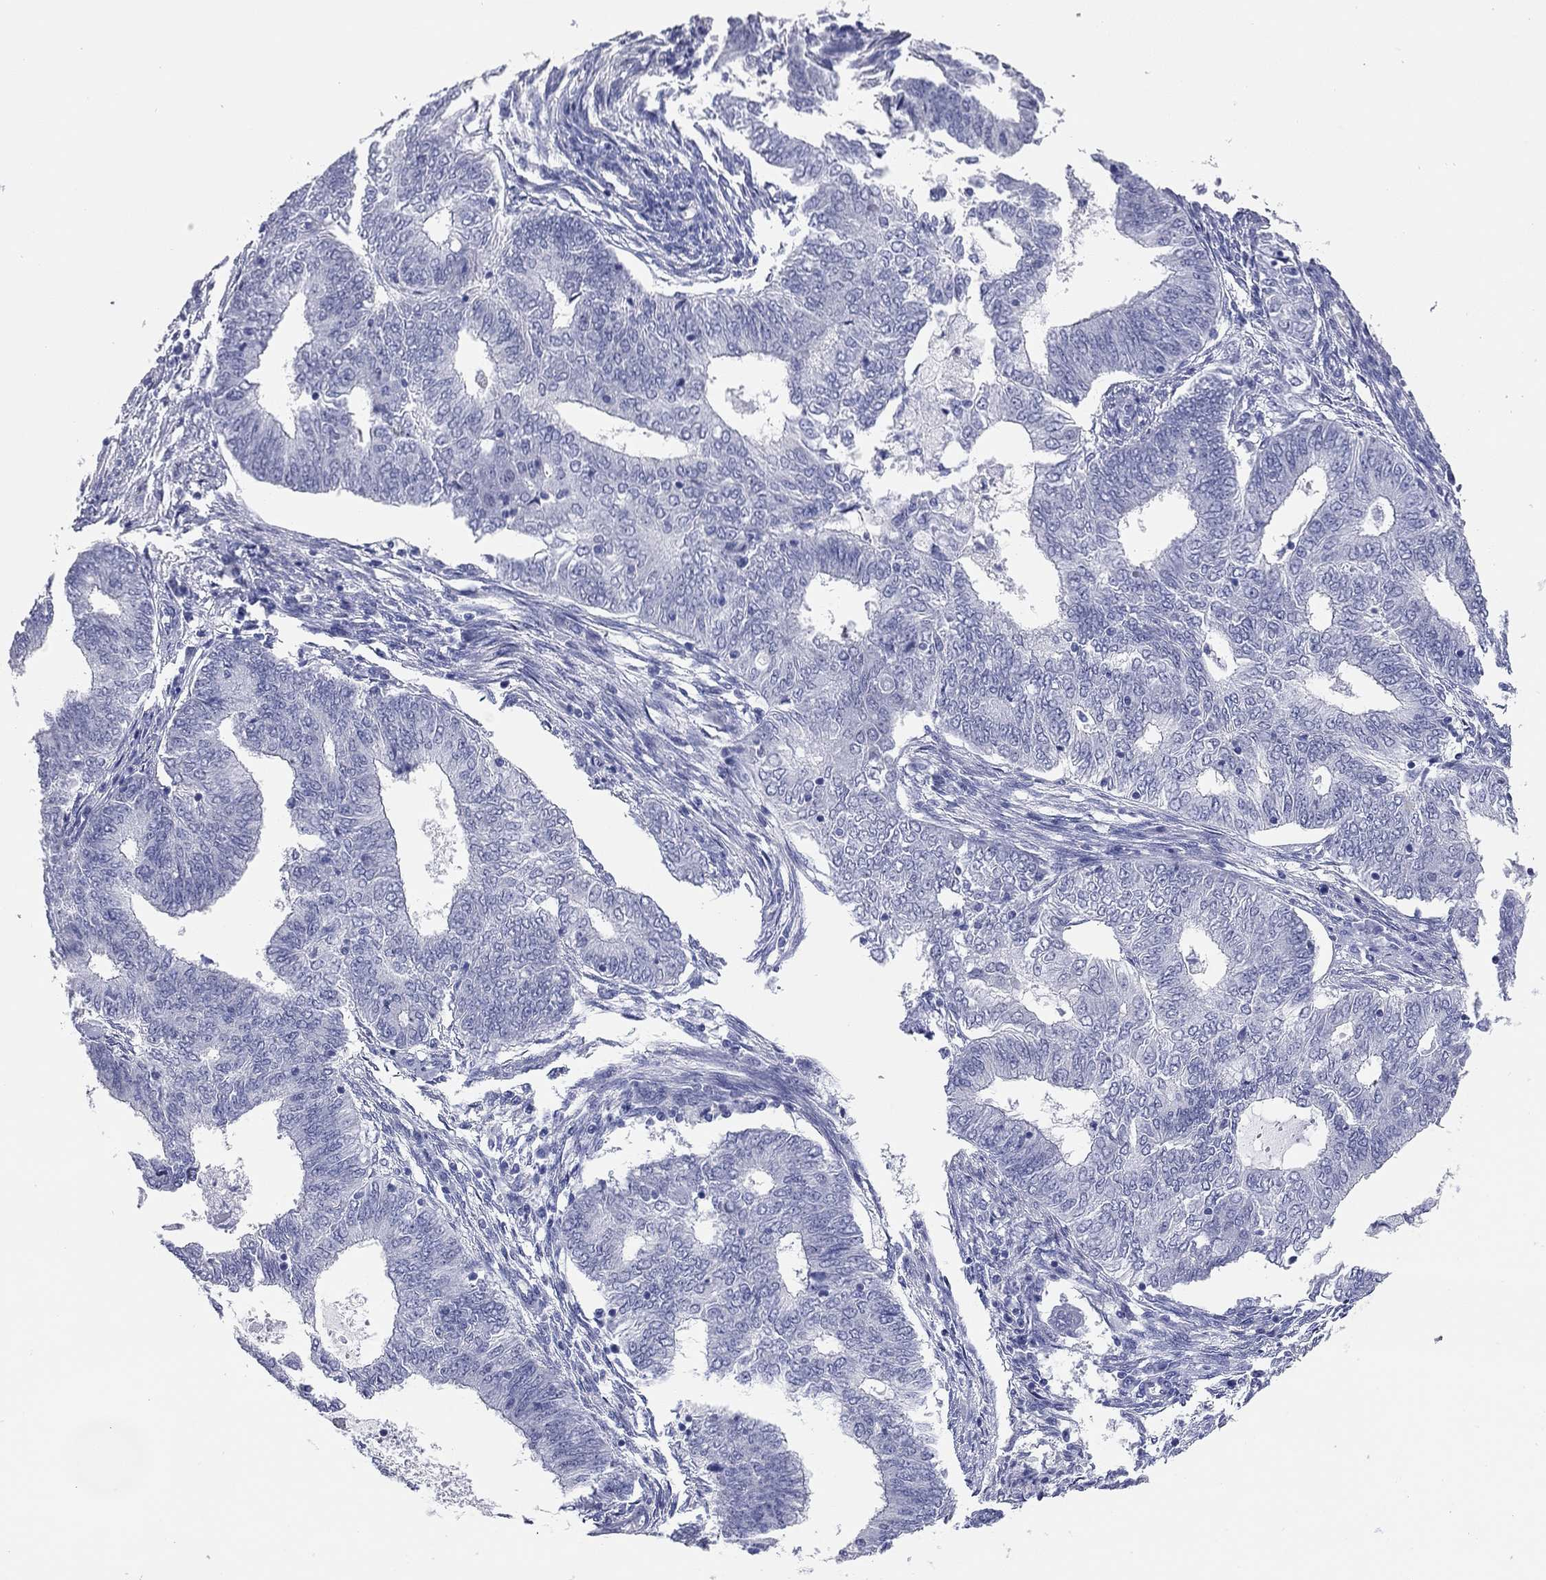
{"staining": {"intensity": "negative", "quantity": "none", "location": "none"}, "tissue": "endometrial cancer", "cell_type": "Tumor cells", "image_type": "cancer", "snomed": [{"axis": "morphology", "description": "Adenocarcinoma, NOS"}, {"axis": "topography", "description": "Endometrium"}], "caption": "The image reveals no staining of tumor cells in endometrial adenocarcinoma. The staining was performed using DAB to visualize the protein expression in brown, while the nuclei were stained in blue with hematoxylin (Magnification: 20x).", "gene": "TMEM221", "patient": {"sex": "female", "age": 62}}